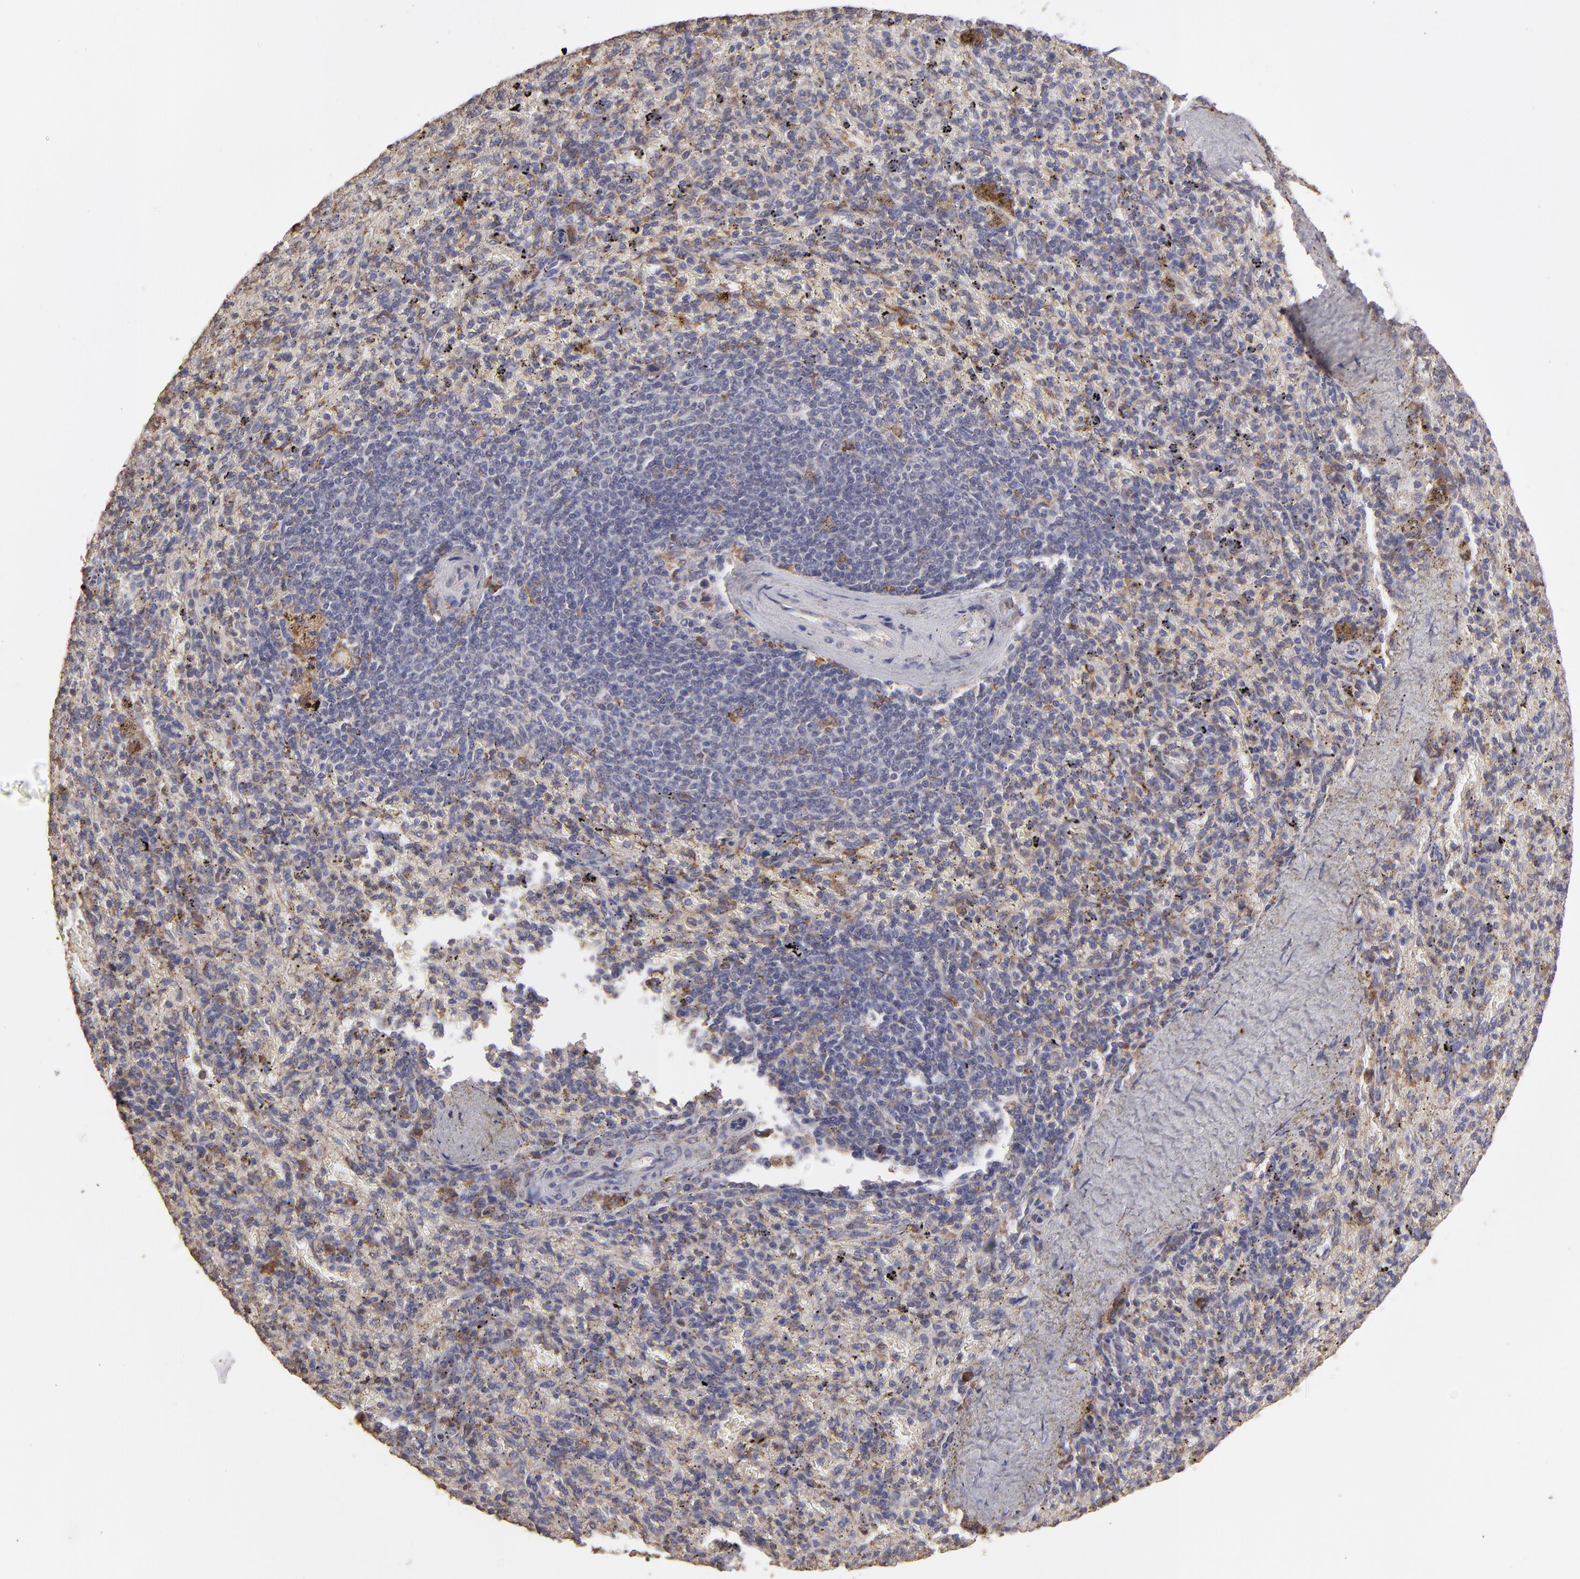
{"staining": {"intensity": "weak", "quantity": ">75%", "location": "cytoplasmic/membranous"}, "tissue": "spleen", "cell_type": "Cells in red pulp", "image_type": "normal", "snomed": [{"axis": "morphology", "description": "Normal tissue, NOS"}, {"axis": "topography", "description": "Spleen"}], "caption": "Immunohistochemical staining of unremarkable human spleen shows weak cytoplasmic/membranous protein expression in about >75% of cells in red pulp.", "gene": "CALR", "patient": {"sex": "female", "age": 43}}